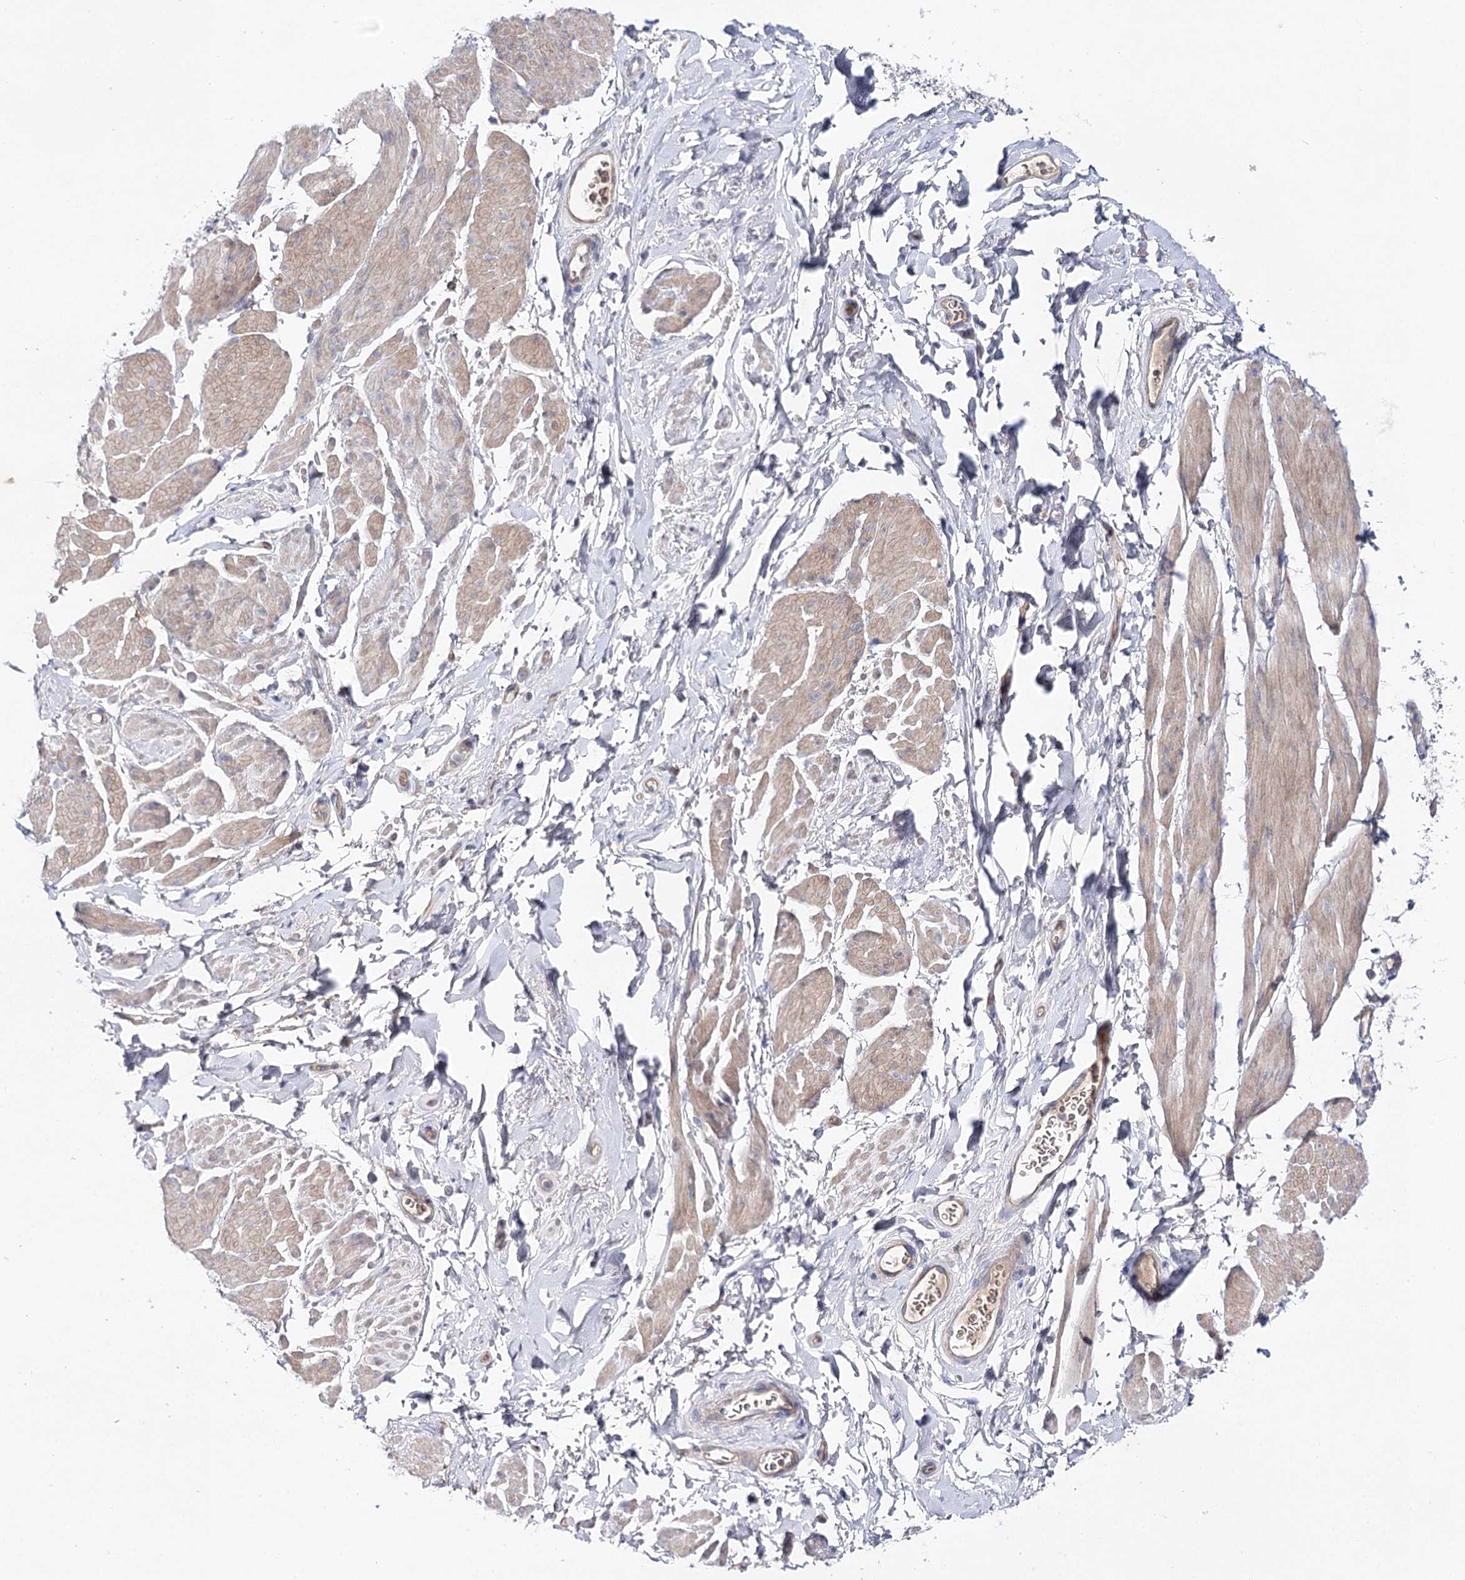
{"staining": {"intensity": "weak", "quantity": "<25%", "location": "cytoplasmic/membranous"}, "tissue": "smooth muscle", "cell_type": "Smooth muscle cells", "image_type": "normal", "snomed": [{"axis": "morphology", "description": "Normal tissue, NOS"}, {"axis": "topography", "description": "Smooth muscle"}, {"axis": "topography", "description": "Peripheral nerve tissue"}], "caption": "Immunohistochemical staining of unremarkable smooth muscle demonstrates no significant staining in smooth muscle cells.", "gene": "LRRC14B", "patient": {"sex": "male", "age": 69}}